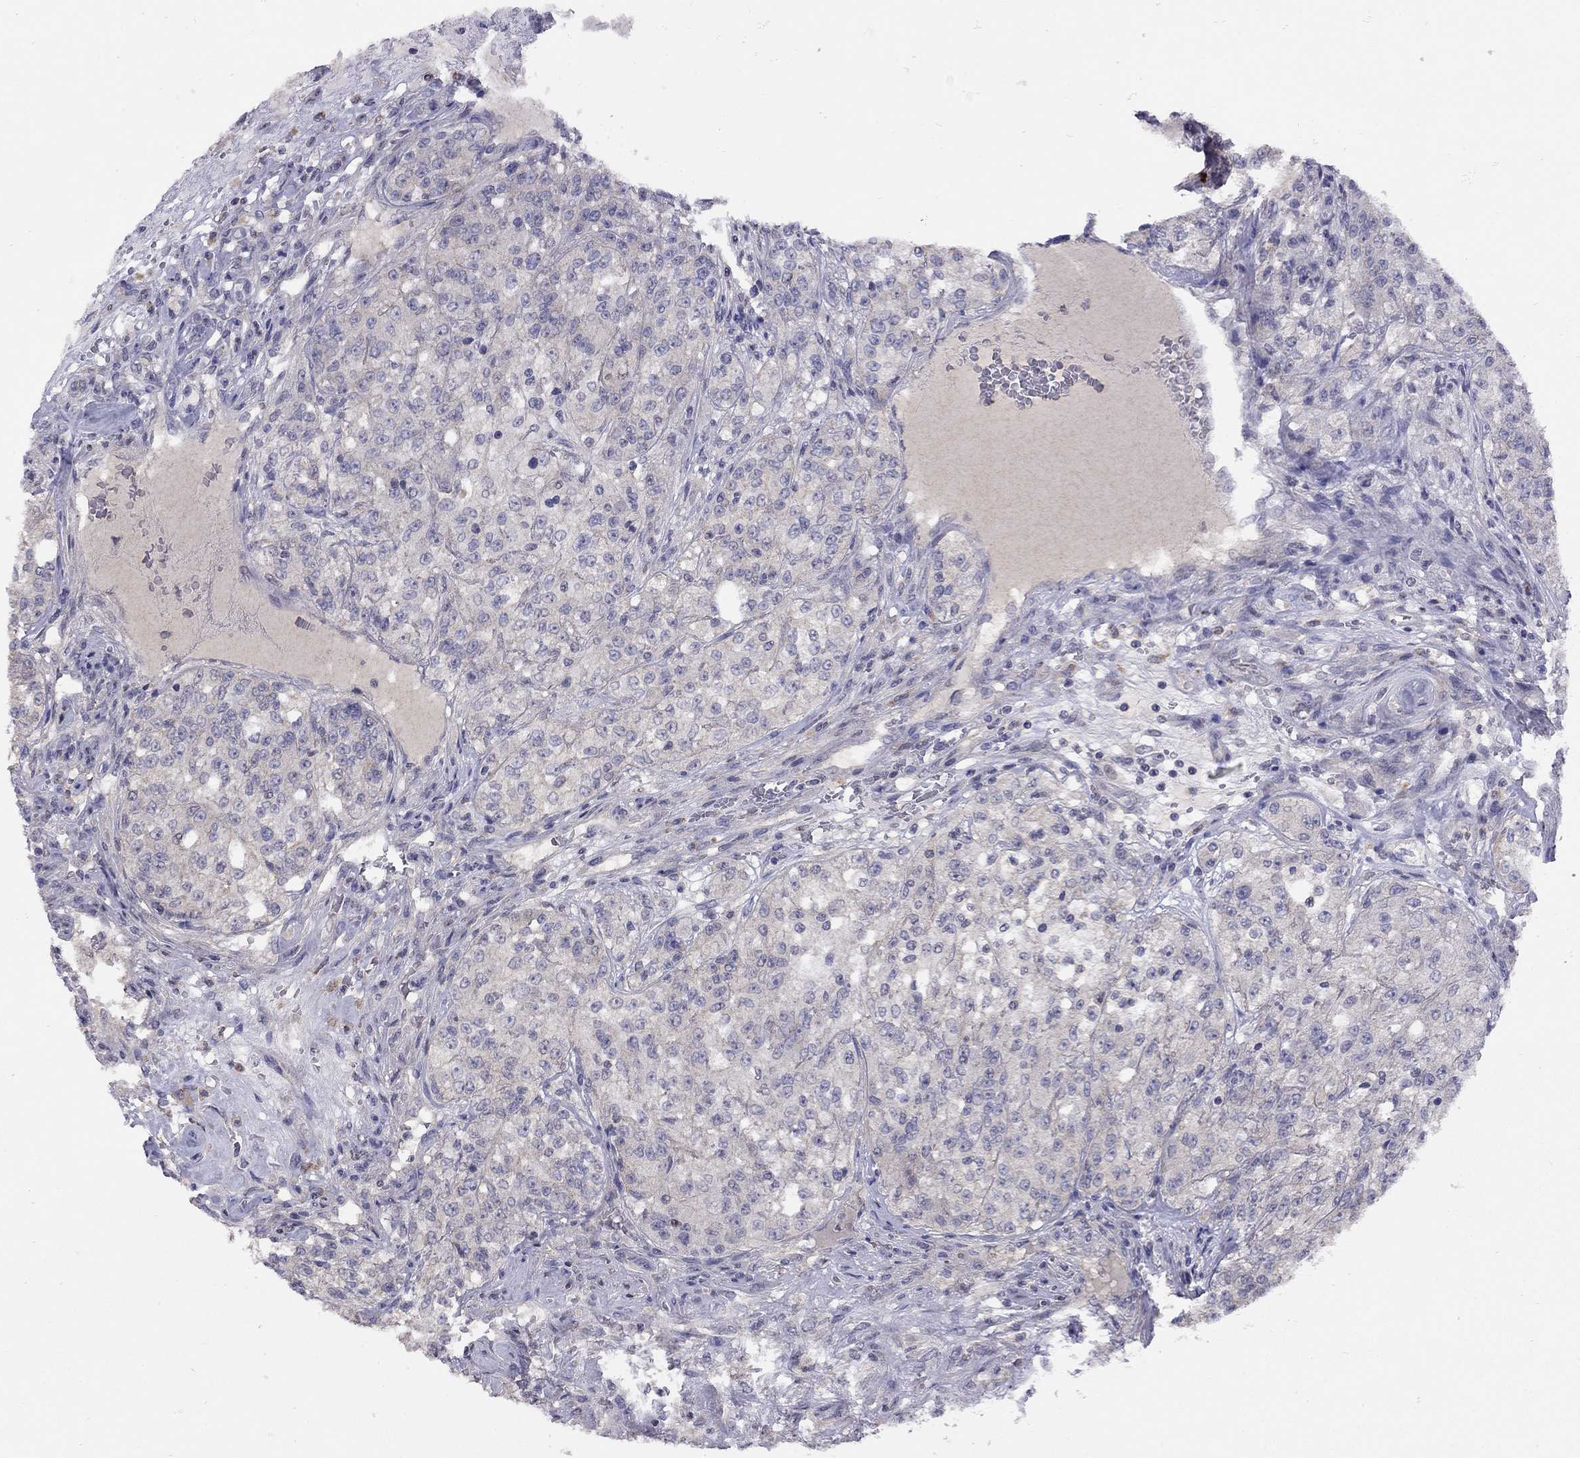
{"staining": {"intensity": "negative", "quantity": "none", "location": "none"}, "tissue": "renal cancer", "cell_type": "Tumor cells", "image_type": "cancer", "snomed": [{"axis": "morphology", "description": "Adenocarcinoma, NOS"}, {"axis": "topography", "description": "Kidney"}], "caption": "A high-resolution photomicrograph shows immunohistochemistry staining of renal cancer (adenocarcinoma), which displays no significant staining in tumor cells.", "gene": "RTP5", "patient": {"sex": "female", "age": 63}}